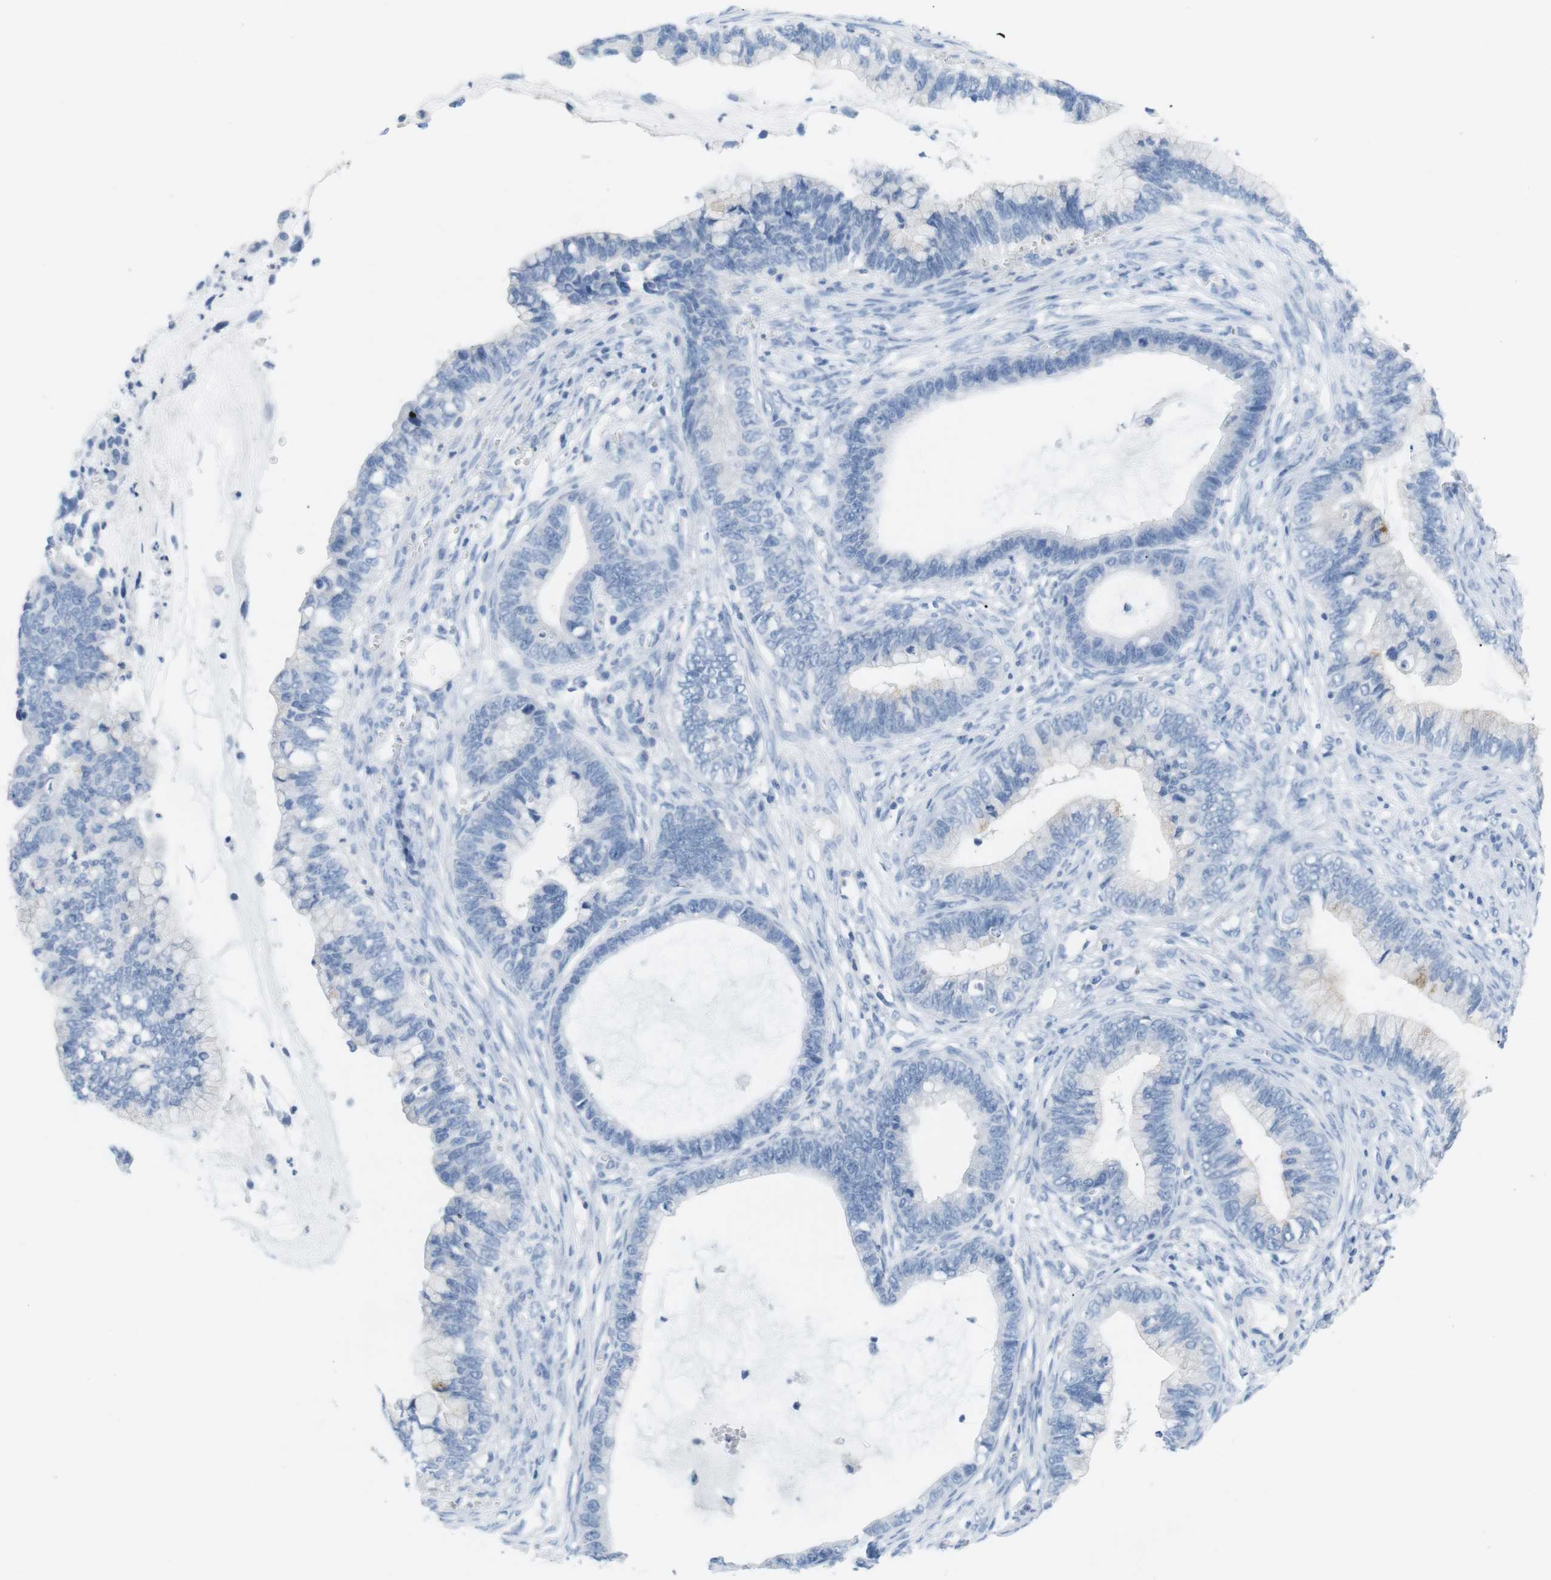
{"staining": {"intensity": "negative", "quantity": "none", "location": "none"}, "tissue": "cervical cancer", "cell_type": "Tumor cells", "image_type": "cancer", "snomed": [{"axis": "morphology", "description": "Adenocarcinoma, NOS"}, {"axis": "topography", "description": "Cervix"}], "caption": "This is an immunohistochemistry (IHC) histopathology image of human cervical adenocarcinoma. There is no expression in tumor cells.", "gene": "HBG2", "patient": {"sex": "female", "age": 44}}